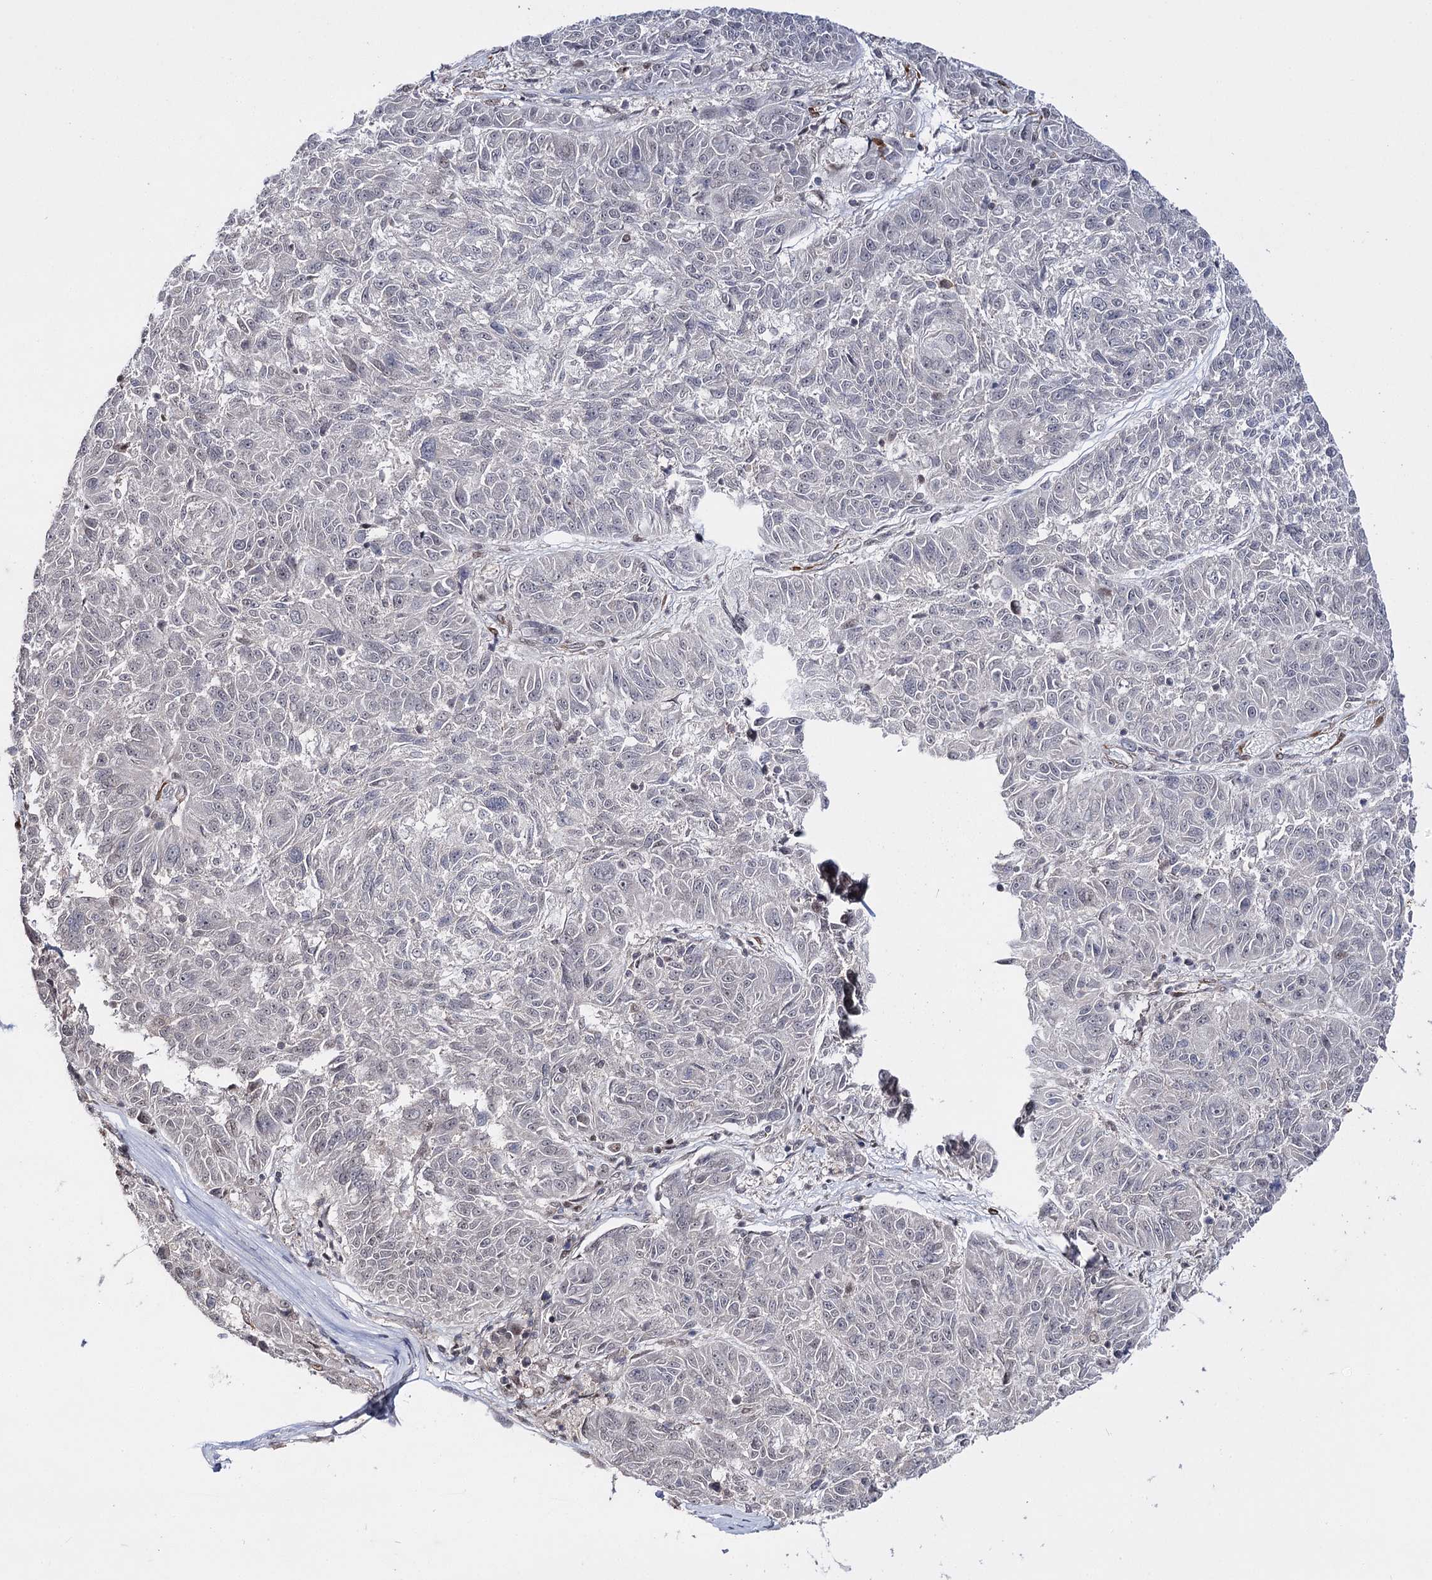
{"staining": {"intensity": "negative", "quantity": "none", "location": "none"}, "tissue": "melanoma", "cell_type": "Tumor cells", "image_type": "cancer", "snomed": [{"axis": "morphology", "description": "Malignant melanoma, NOS"}, {"axis": "topography", "description": "Skin"}], "caption": "DAB (3,3'-diaminobenzidine) immunohistochemical staining of malignant melanoma displays no significant positivity in tumor cells.", "gene": "HSD11B2", "patient": {"sex": "male", "age": 53}}